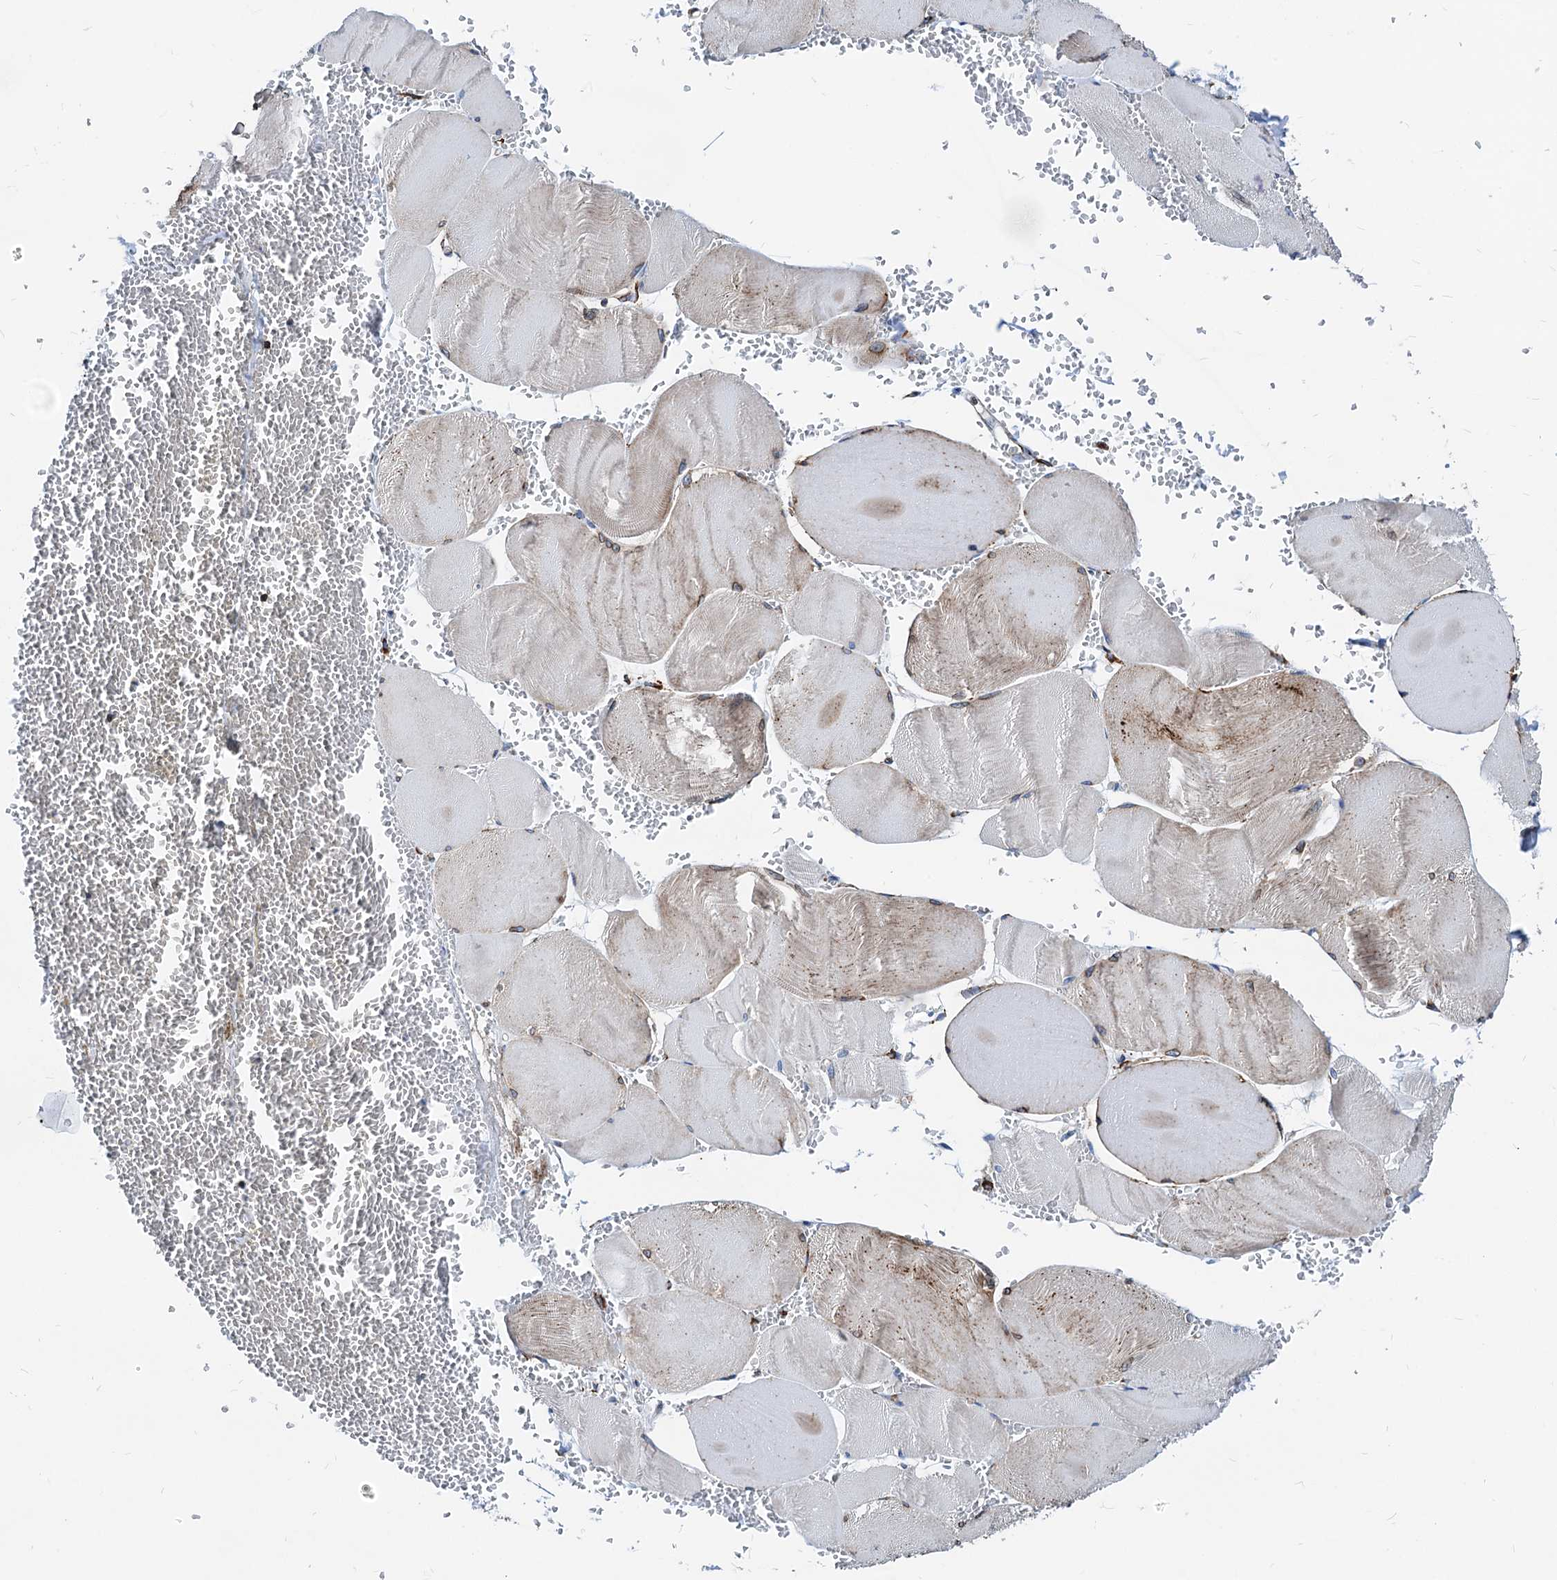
{"staining": {"intensity": "weak", "quantity": "<25%", "location": "cytoplasmic/membranous"}, "tissue": "skeletal muscle", "cell_type": "Myocytes", "image_type": "normal", "snomed": [{"axis": "morphology", "description": "Normal tissue, NOS"}, {"axis": "morphology", "description": "Basal cell carcinoma"}, {"axis": "topography", "description": "Skeletal muscle"}], "caption": "Protein analysis of normal skeletal muscle shows no significant expression in myocytes.", "gene": "HSPA5", "patient": {"sex": "female", "age": 64}}